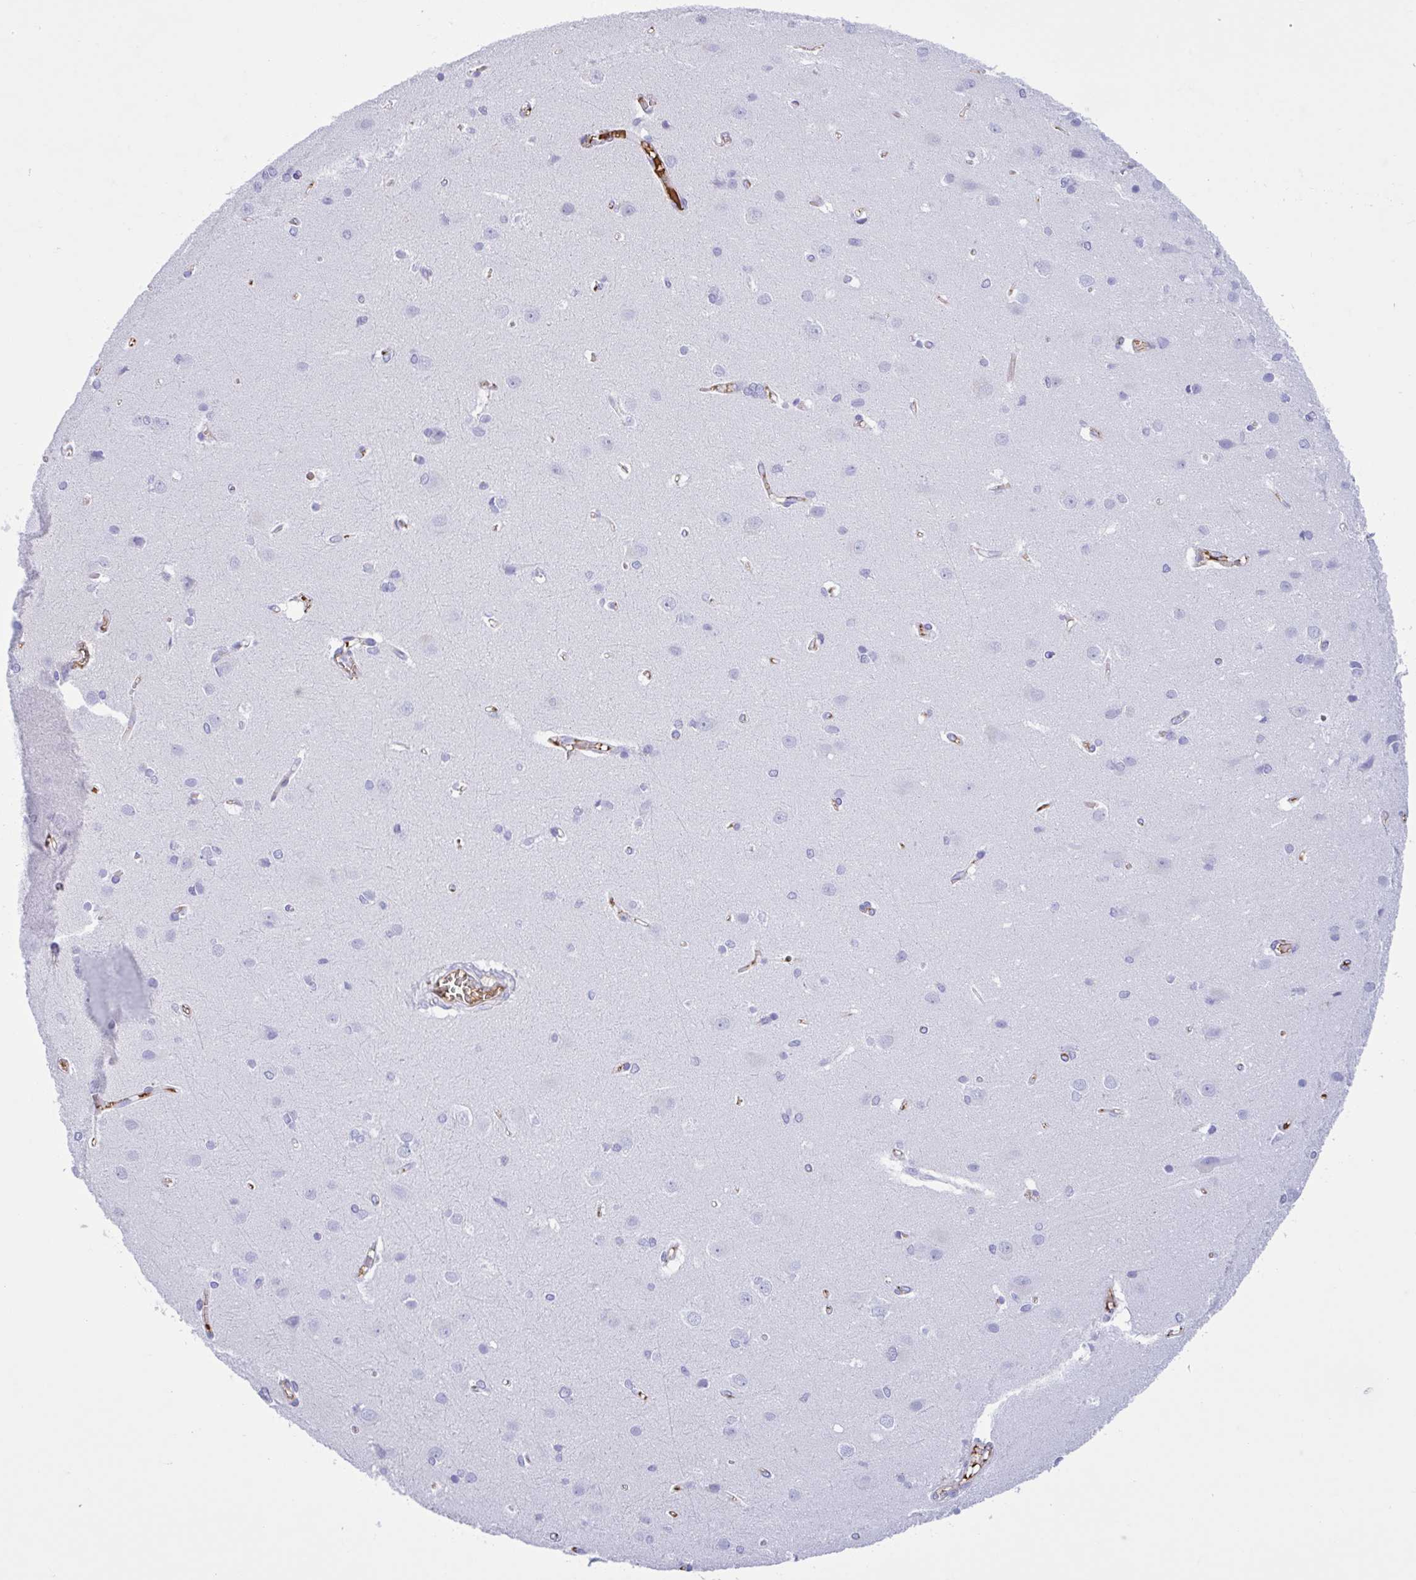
{"staining": {"intensity": "moderate", "quantity": "<25%", "location": "cytoplasmic/membranous"}, "tissue": "cerebral cortex", "cell_type": "Endothelial cells", "image_type": "normal", "snomed": [{"axis": "morphology", "description": "Normal tissue, NOS"}, {"axis": "topography", "description": "Cerebral cortex"}], "caption": "A low amount of moderate cytoplasmic/membranous expression is identified in about <25% of endothelial cells in unremarkable cerebral cortex. (DAB (3,3'-diaminobenzidine) IHC with brightfield microscopy, high magnification).", "gene": "LARGE2", "patient": {"sex": "male", "age": 37}}